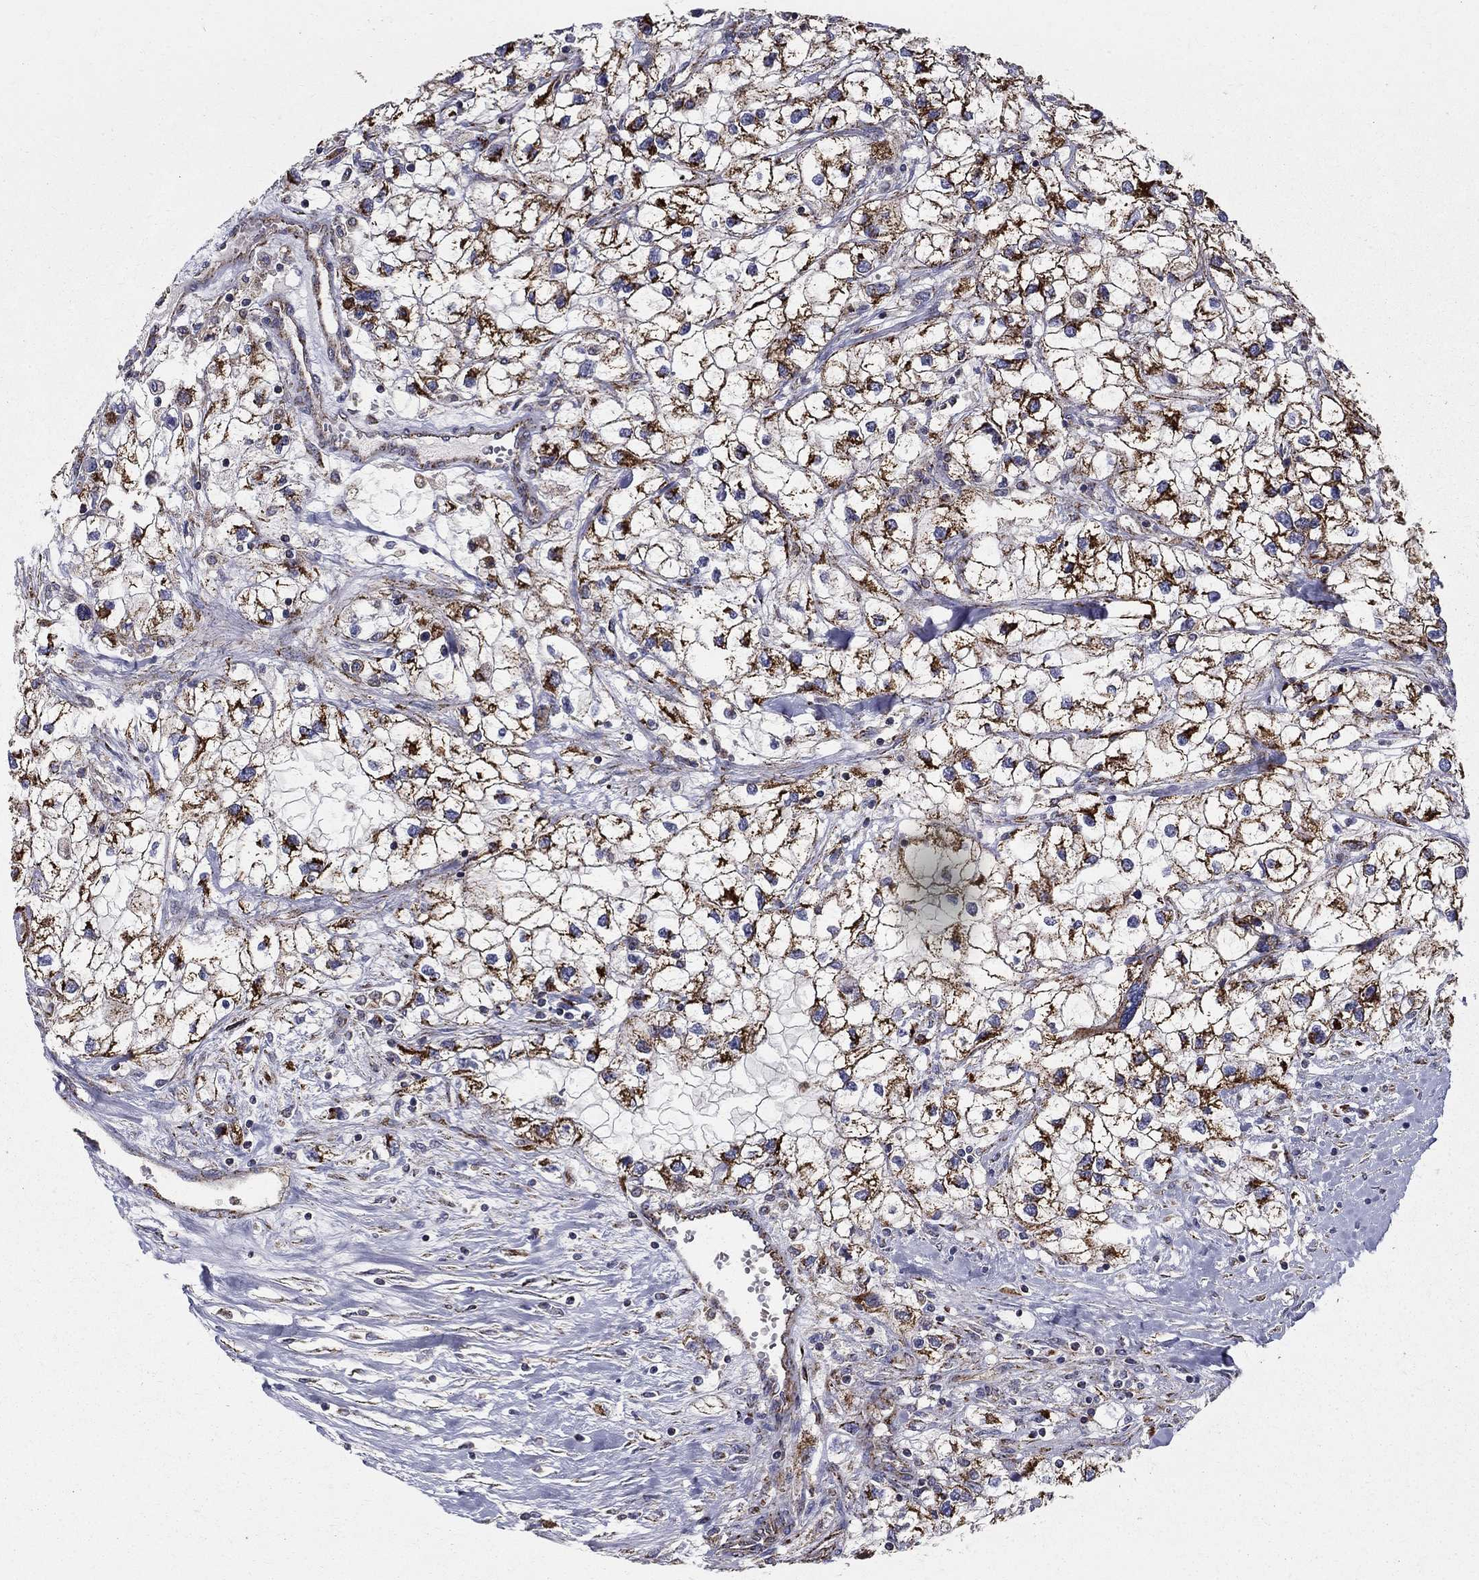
{"staining": {"intensity": "strong", "quantity": ">75%", "location": "cytoplasmic/membranous"}, "tissue": "renal cancer", "cell_type": "Tumor cells", "image_type": "cancer", "snomed": [{"axis": "morphology", "description": "Adenocarcinoma, NOS"}, {"axis": "topography", "description": "Kidney"}], "caption": "The immunohistochemical stain shows strong cytoplasmic/membranous staining in tumor cells of renal adenocarcinoma tissue.", "gene": "GCSH", "patient": {"sex": "male", "age": 59}}